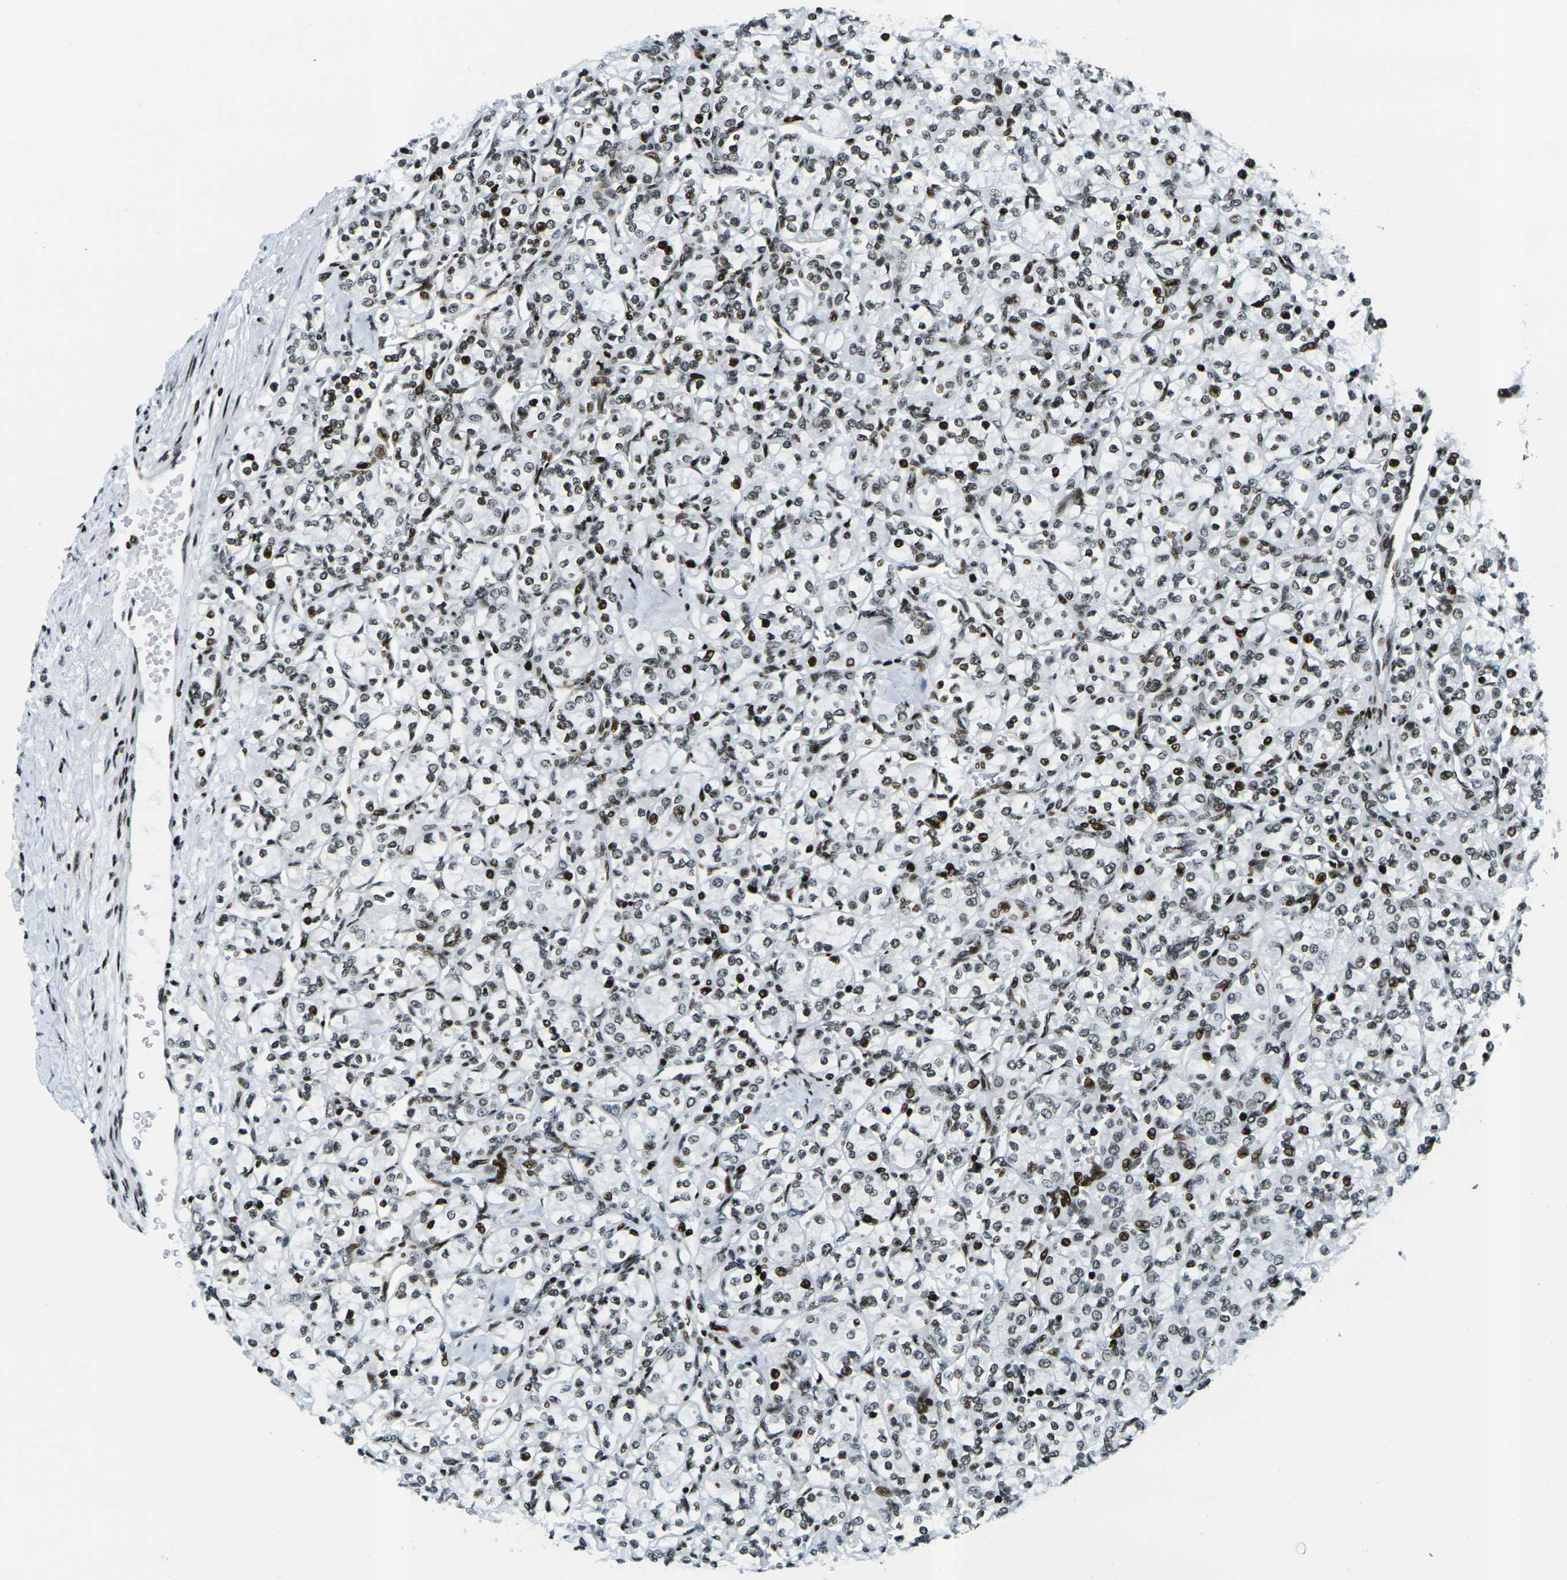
{"staining": {"intensity": "moderate", "quantity": ">75%", "location": "nuclear"}, "tissue": "renal cancer", "cell_type": "Tumor cells", "image_type": "cancer", "snomed": [{"axis": "morphology", "description": "Adenocarcinoma, NOS"}, {"axis": "topography", "description": "Kidney"}], "caption": "There is medium levels of moderate nuclear positivity in tumor cells of adenocarcinoma (renal), as demonstrated by immunohistochemical staining (brown color).", "gene": "H3-3A", "patient": {"sex": "male", "age": 77}}